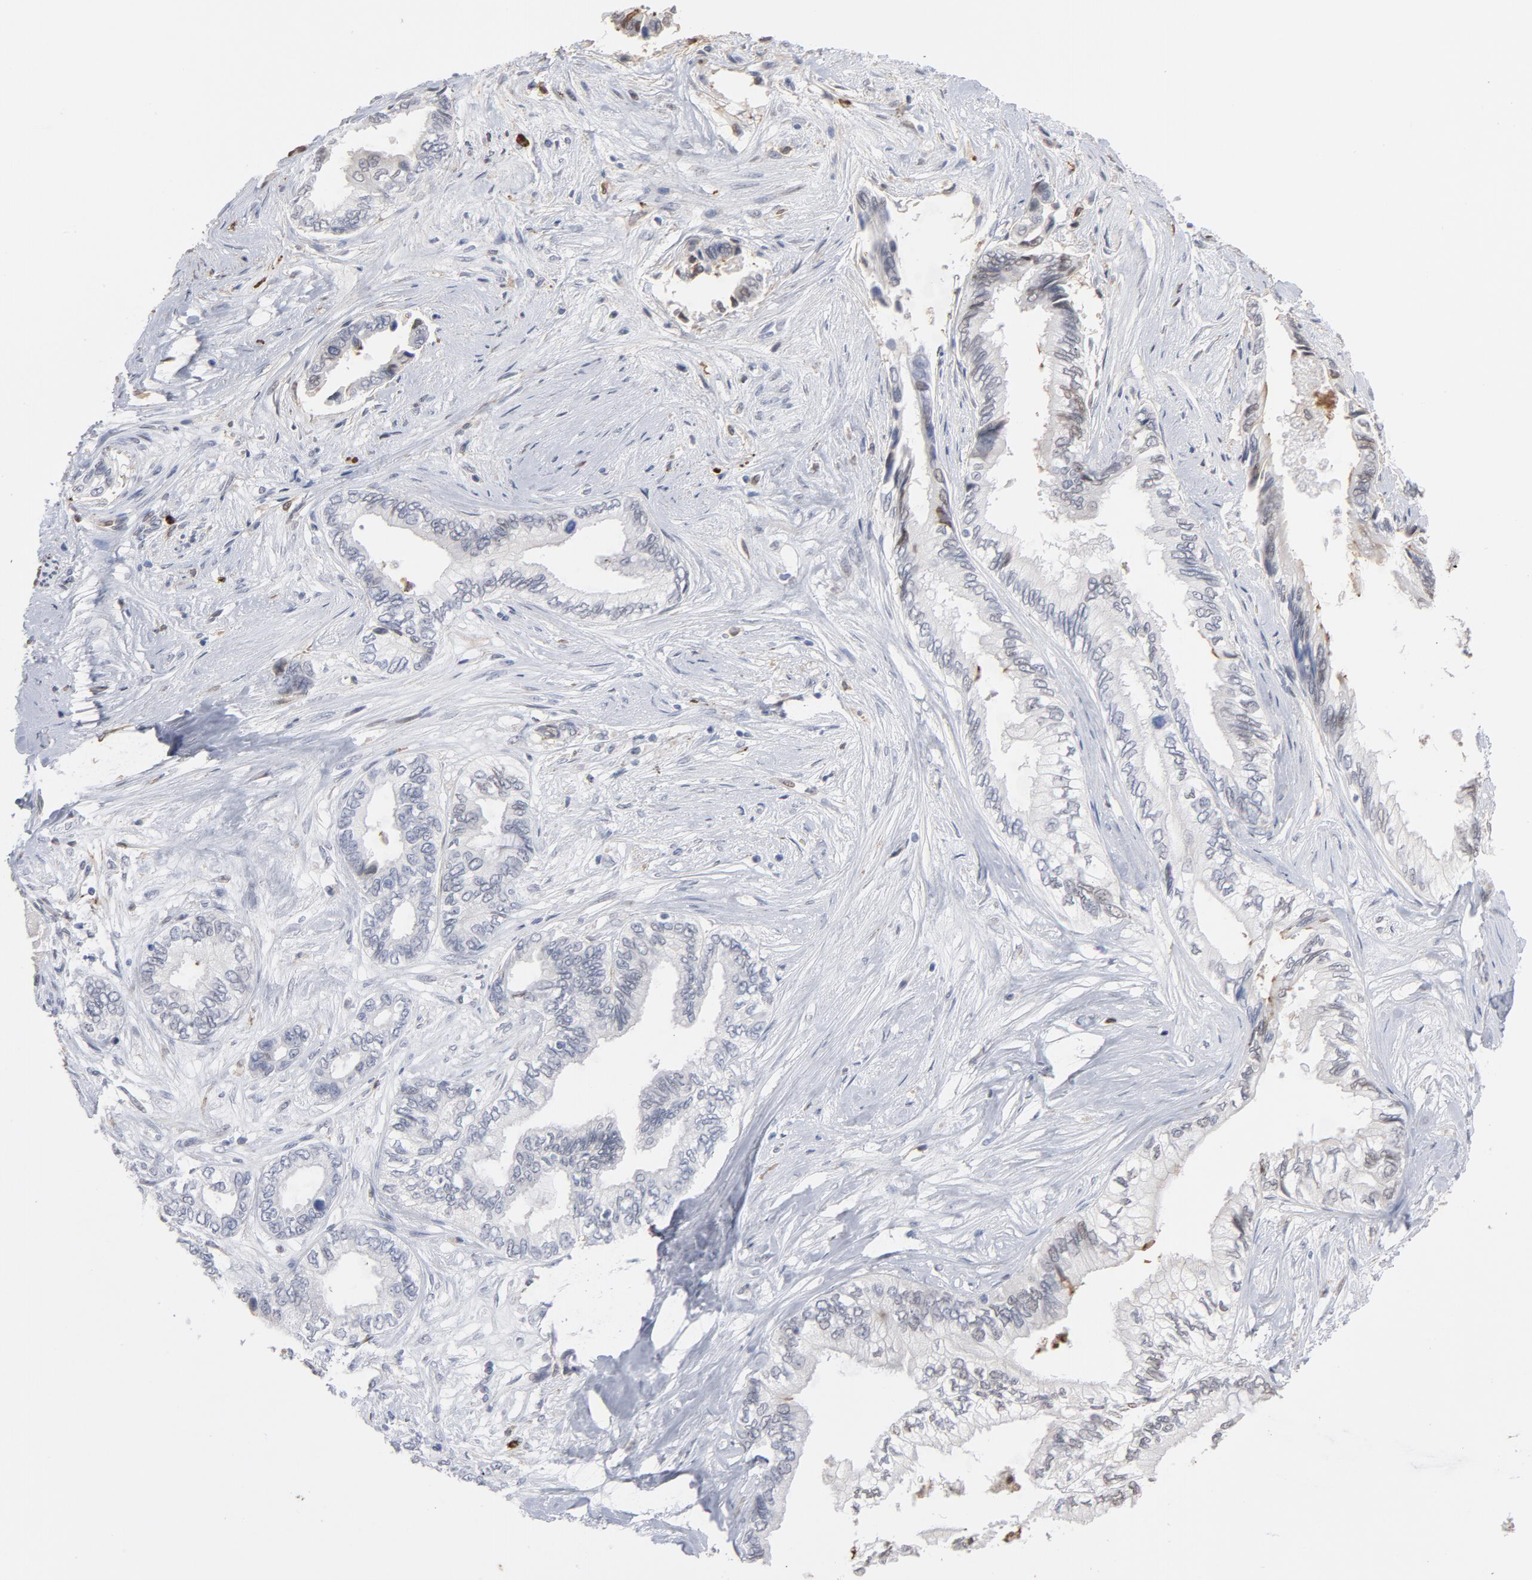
{"staining": {"intensity": "weak", "quantity": "<25%", "location": "nuclear"}, "tissue": "pancreatic cancer", "cell_type": "Tumor cells", "image_type": "cancer", "snomed": [{"axis": "morphology", "description": "Adenocarcinoma, NOS"}, {"axis": "topography", "description": "Pancreas"}], "caption": "Pancreatic adenocarcinoma stained for a protein using immunohistochemistry (IHC) shows no staining tumor cells.", "gene": "PNMA1", "patient": {"sex": "female", "age": 66}}